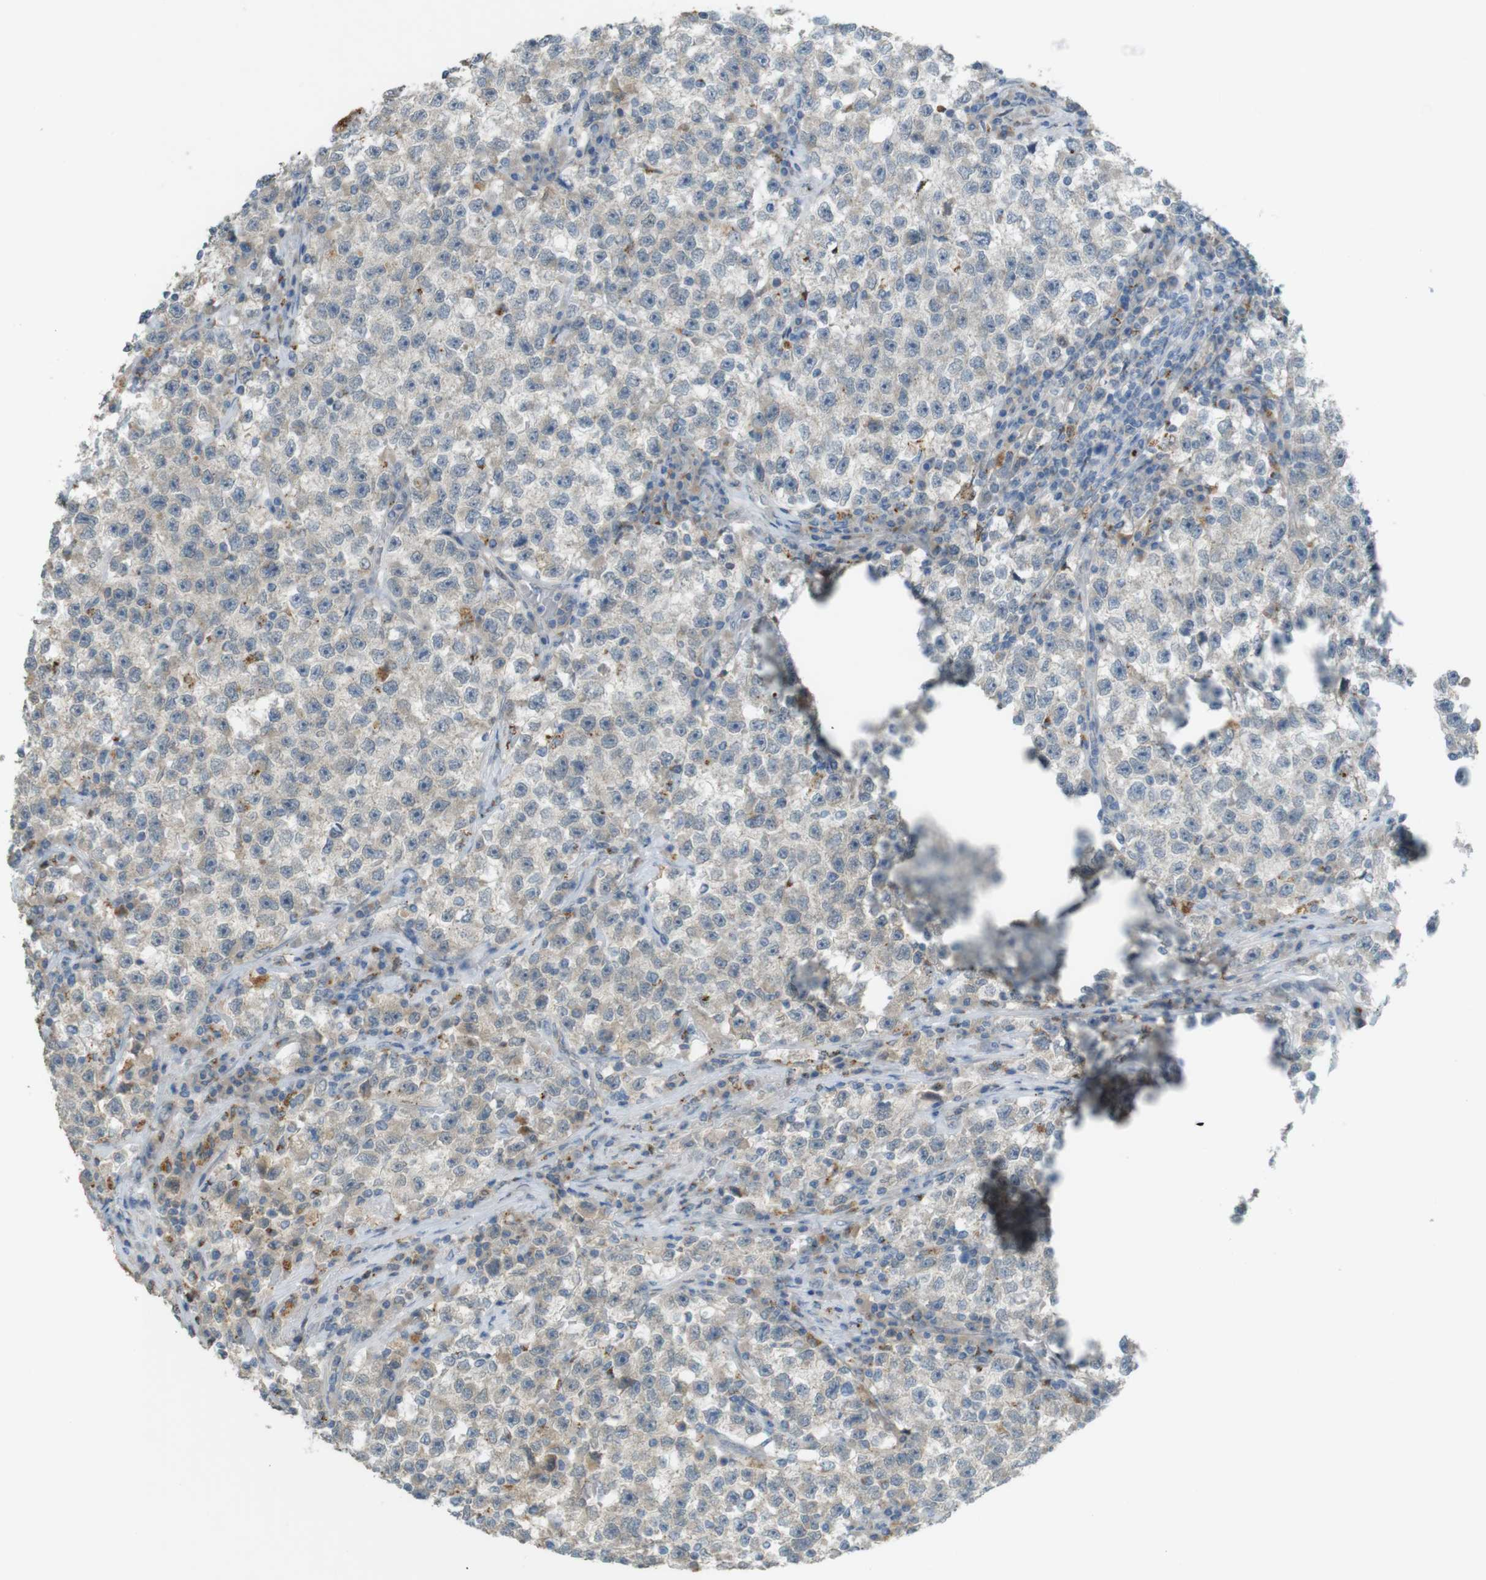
{"staining": {"intensity": "weak", "quantity": "25%-75%", "location": "cytoplasmic/membranous"}, "tissue": "testis cancer", "cell_type": "Tumor cells", "image_type": "cancer", "snomed": [{"axis": "morphology", "description": "Seminoma, NOS"}, {"axis": "topography", "description": "Testis"}], "caption": "The histopathology image displays immunohistochemical staining of seminoma (testis). There is weak cytoplasmic/membranous positivity is identified in about 25%-75% of tumor cells. The staining was performed using DAB (3,3'-diaminobenzidine) to visualize the protein expression in brown, while the nuclei were stained in blue with hematoxylin (Magnification: 20x).", "gene": "UGT8", "patient": {"sex": "male", "age": 22}}